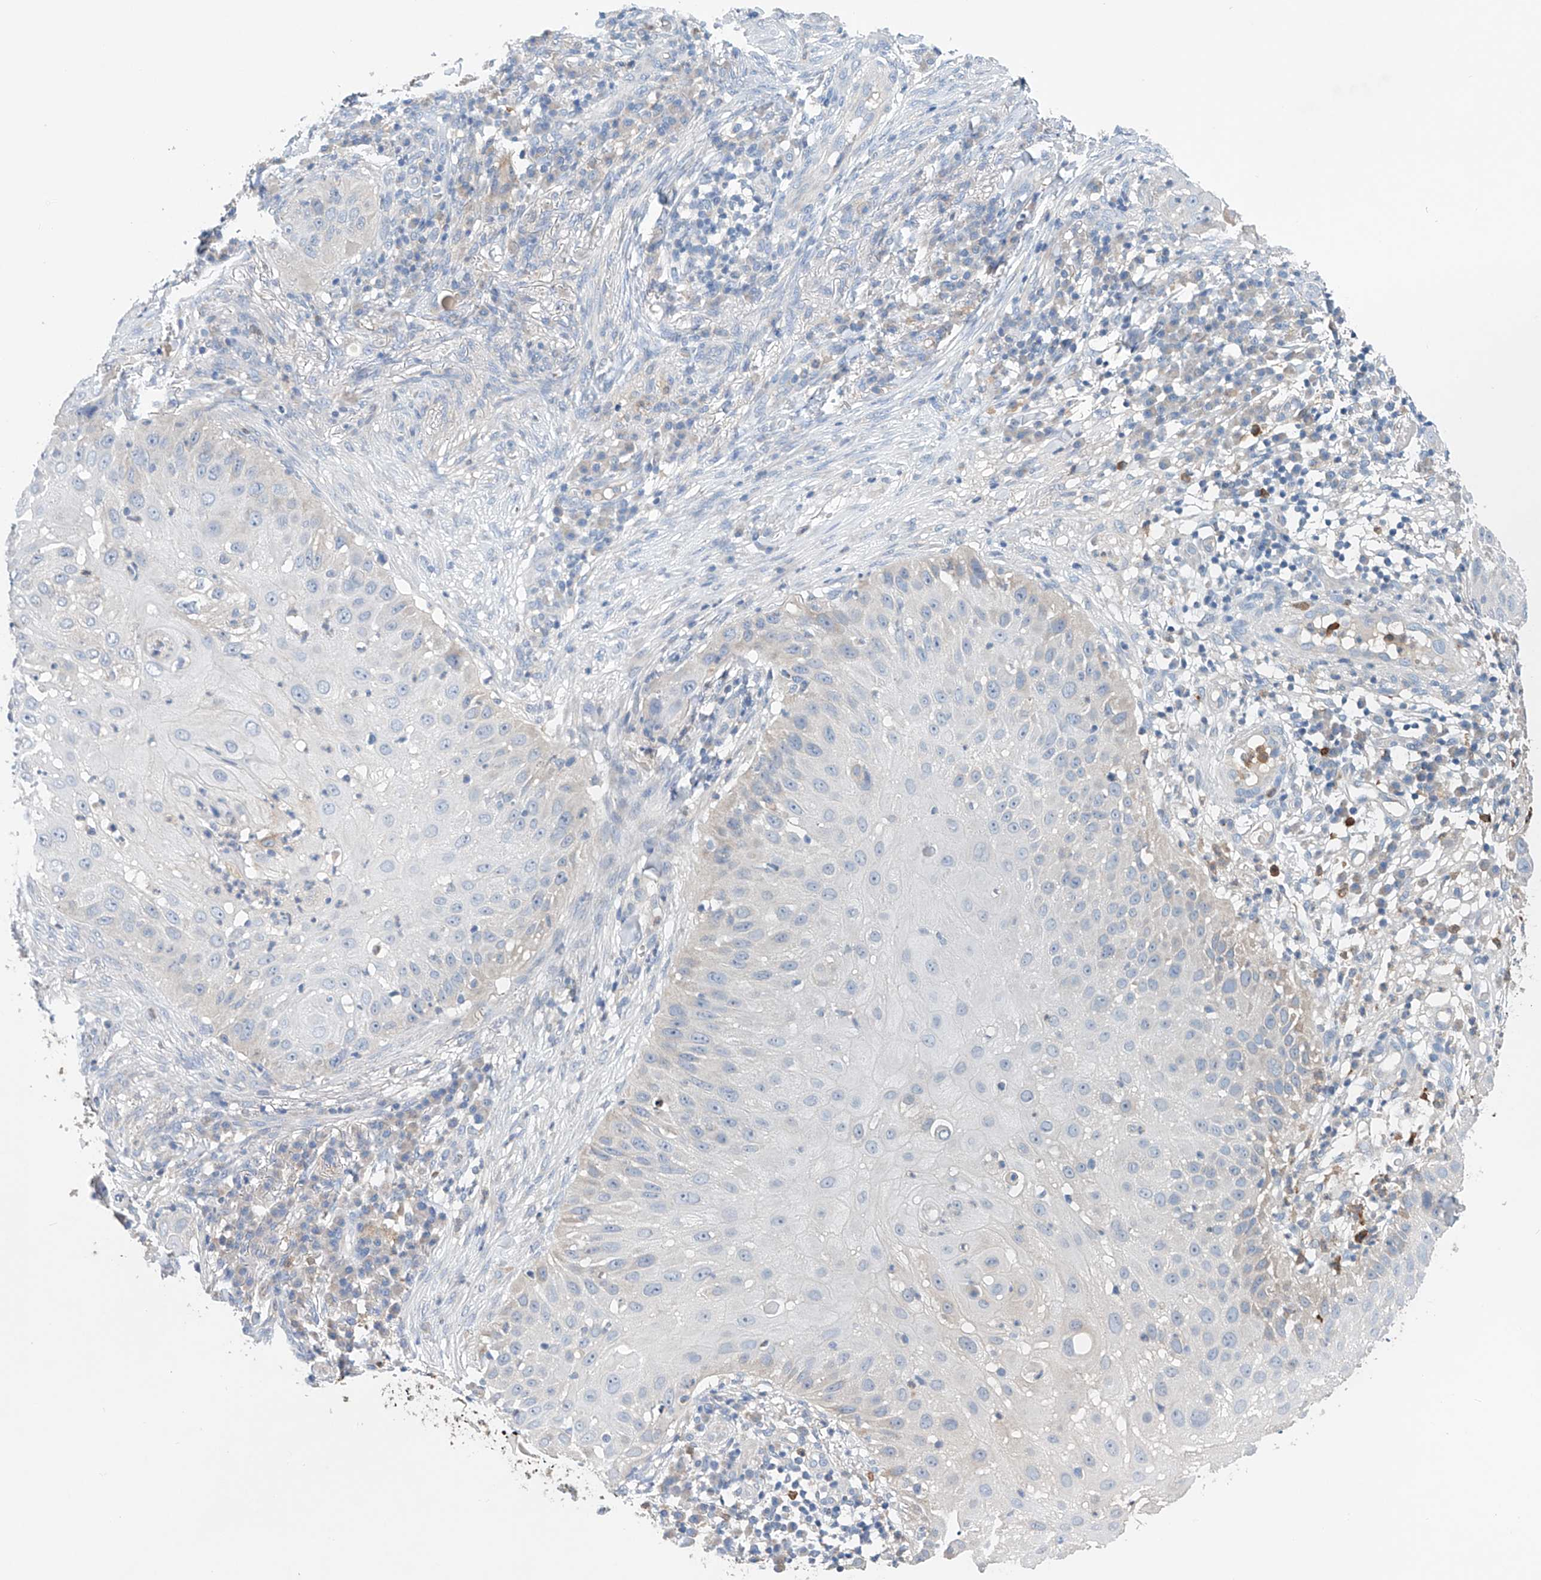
{"staining": {"intensity": "negative", "quantity": "none", "location": "none"}, "tissue": "skin cancer", "cell_type": "Tumor cells", "image_type": "cancer", "snomed": [{"axis": "morphology", "description": "Squamous cell carcinoma, NOS"}, {"axis": "topography", "description": "Skin"}], "caption": "Tumor cells show no significant staining in skin cancer.", "gene": "GPC4", "patient": {"sex": "female", "age": 44}}